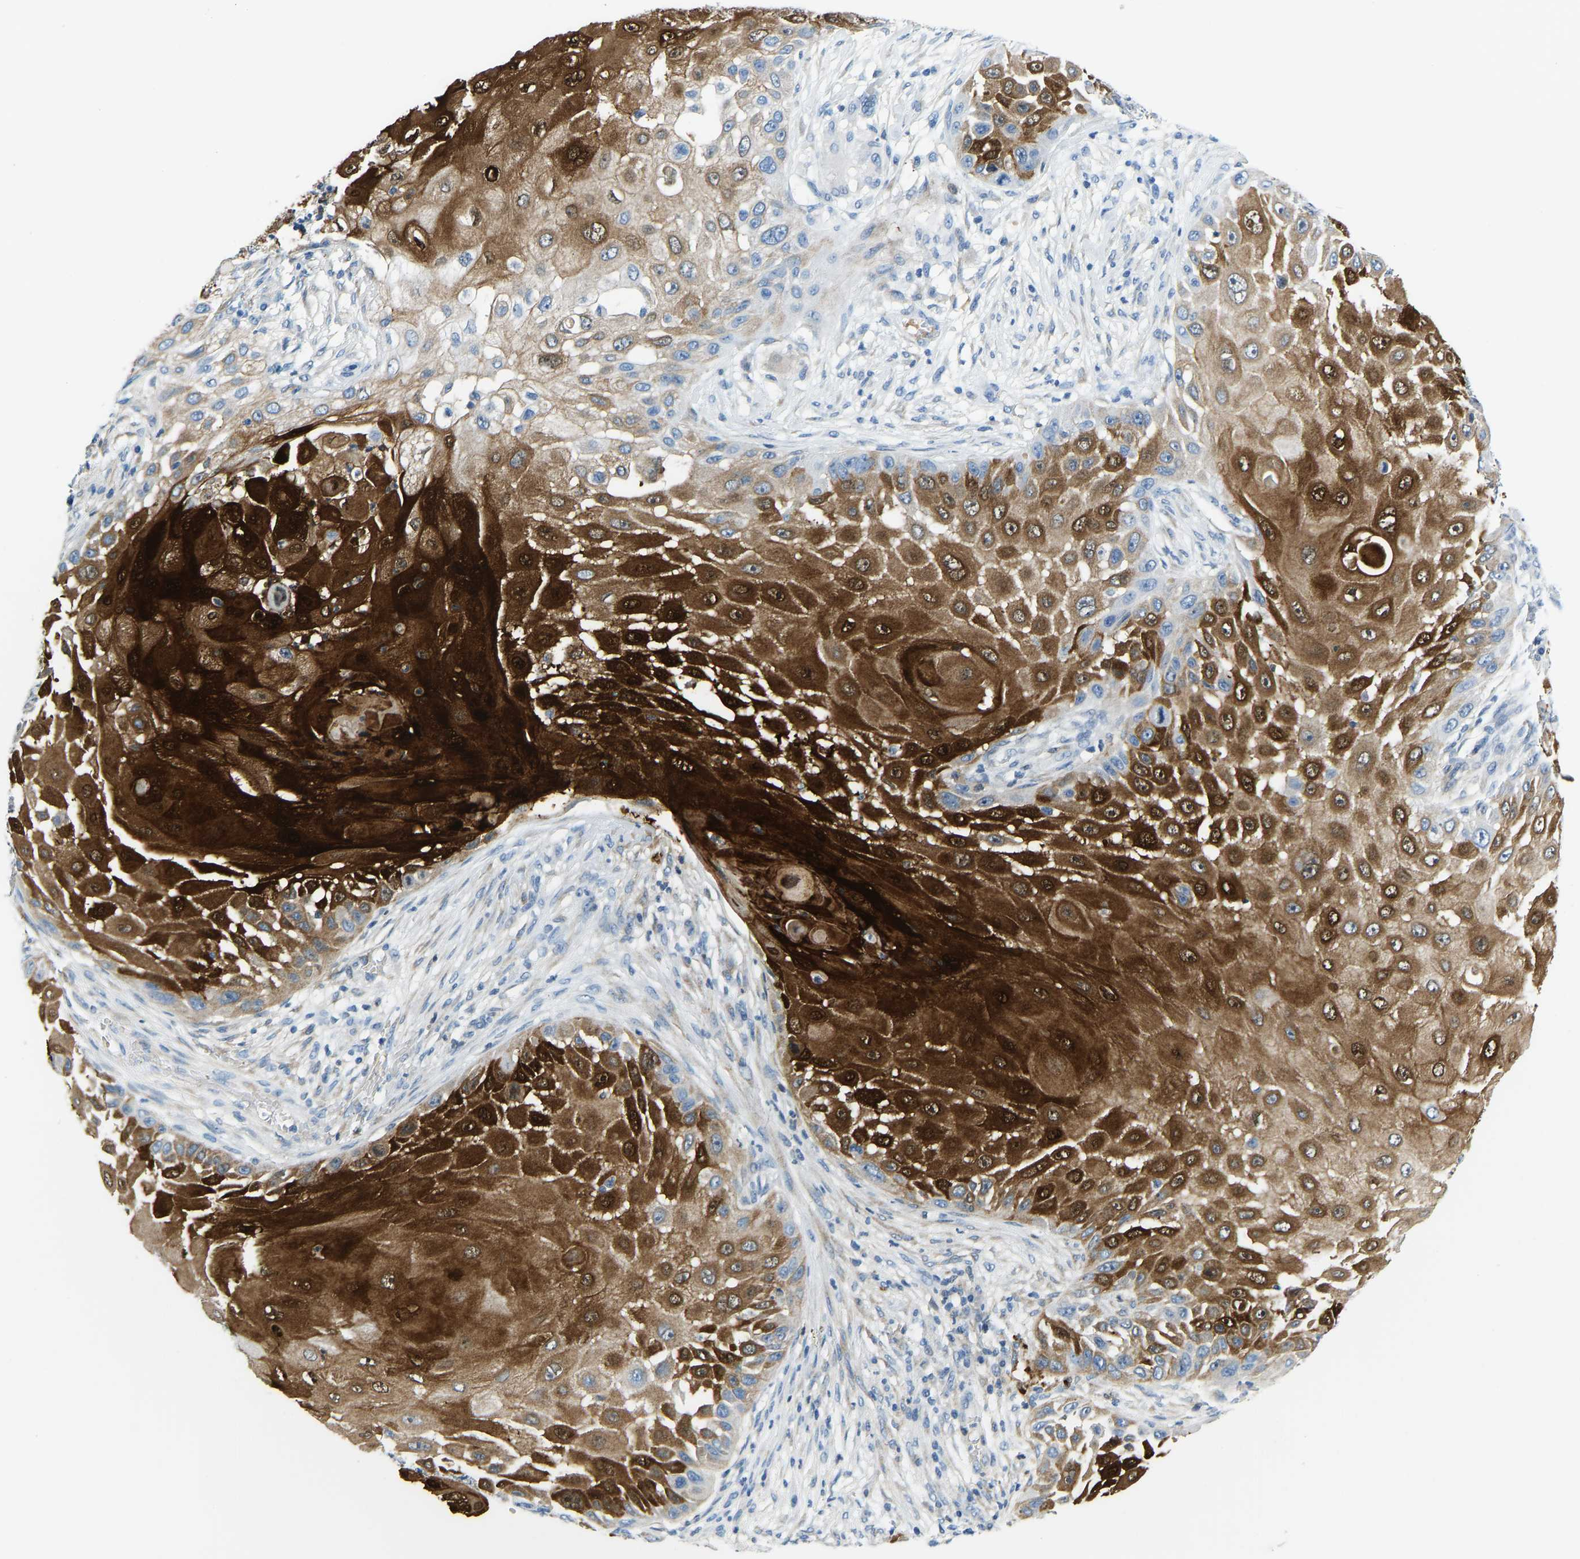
{"staining": {"intensity": "strong", "quantity": ">75%", "location": "cytoplasmic/membranous"}, "tissue": "skin cancer", "cell_type": "Tumor cells", "image_type": "cancer", "snomed": [{"axis": "morphology", "description": "Squamous cell carcinoma, NOS"}, {"axis": "topography", "description": "Skin"}], "caption": "Skin cancer (squamous cell carcinoma) stained for a protein (brown) shows strong cytoplasmic/membranous positive positivity in approximately >75% of tumor cells.", "gene": "SERPINB3", "patient": {"sex": "female", "age": 44}}